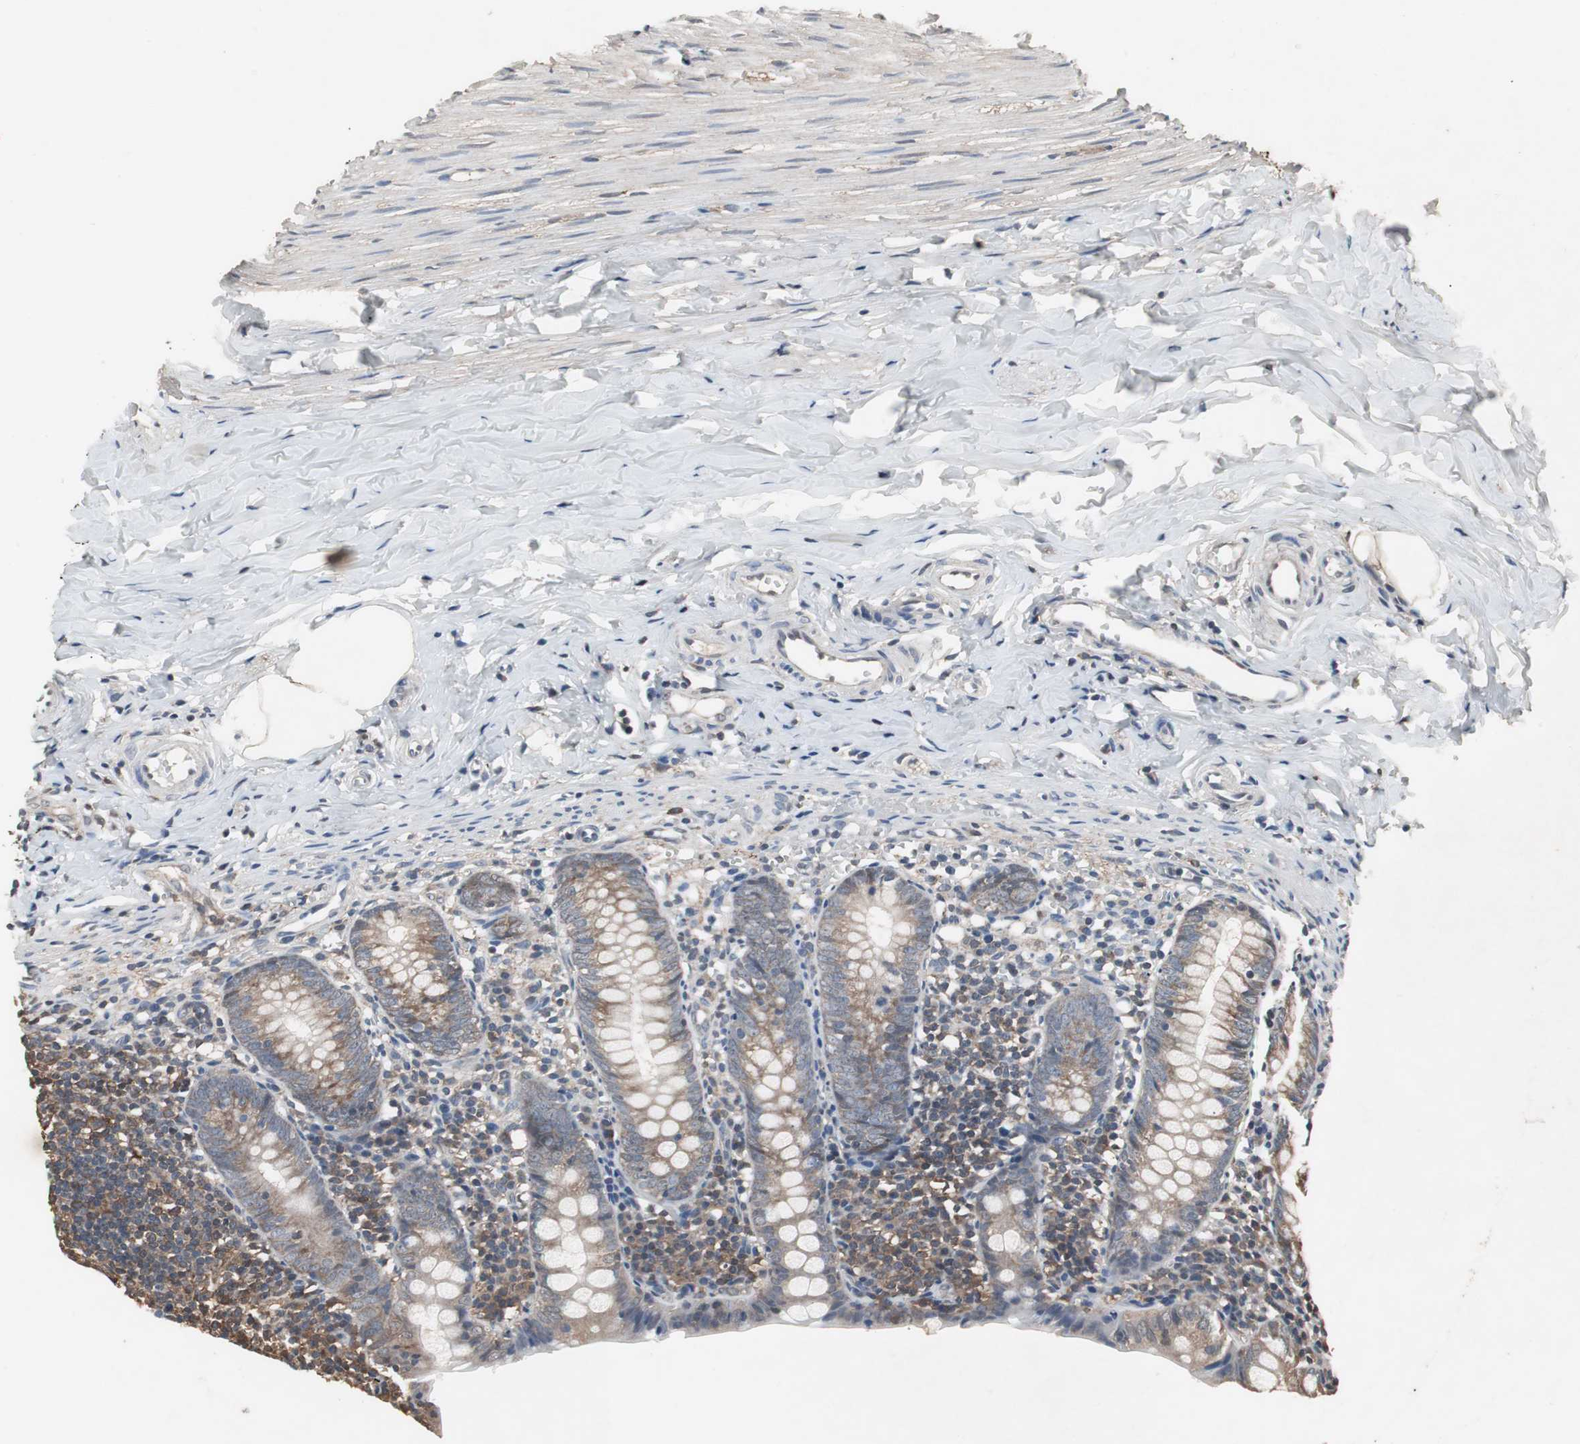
{"staining": {"intensity": "weak", "quantity": ">75%", "location": "cytoplasmic/membranous"}, "tissue": "appendix", "cell_type": "Glandular cells", "image_type": "normal", "snomed": [{"axis": "morphology", "description": "Normal tissue, NOS"}, {"axis": "topography", "description": "Appendix"}], "caption": "This is an image of IHC staining of normal appendix, which shows weak staining in the cytoplasmic/membranous of glandular cells.", "gene": "ZSCAN22", "patient": {"sex": "female", "age": 10}}